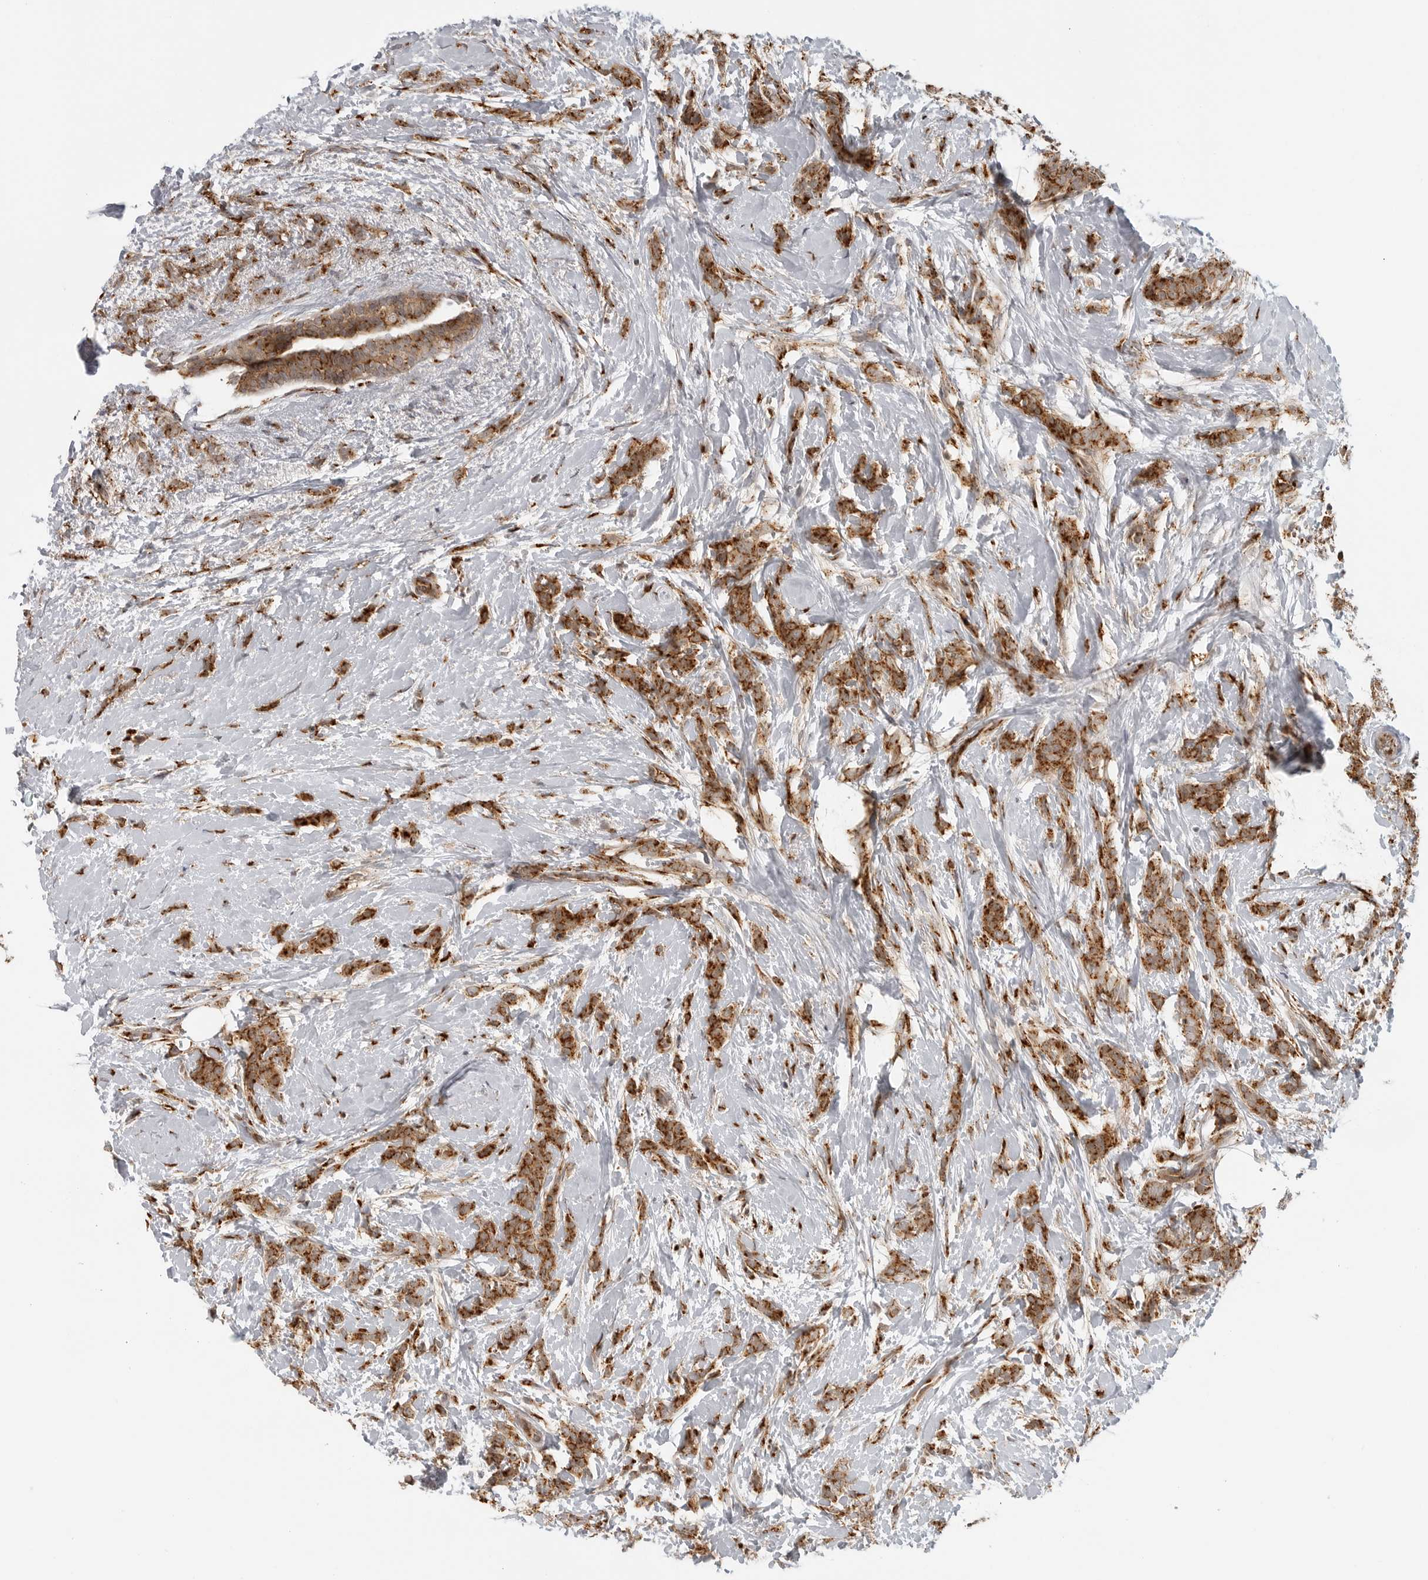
{"staining": {"intensity": "strong", "quantity": ">75%", "location": "cytoplasmic/membranous"}, "tissue": "breast cancer", "cell_type": "Tumor cells", "image_type": "cancer", "snomed": [{"axis": "morphology", "description": "Lobular carcinoma, in situ"}, {"axis": "morphology", "description": "Lobular carcinoma"}, {"axis": "topography", "description": "Breast"}], "caption": "Immunohistochemistry (IHC) (DAB) staining of breast lobular carcinoma in situ displays strong cytoplasmic/membranous protein staining in approximately >75% of tumor cells.", "gene": "COPA", "patient": {"sex": "female", "age": 41}}